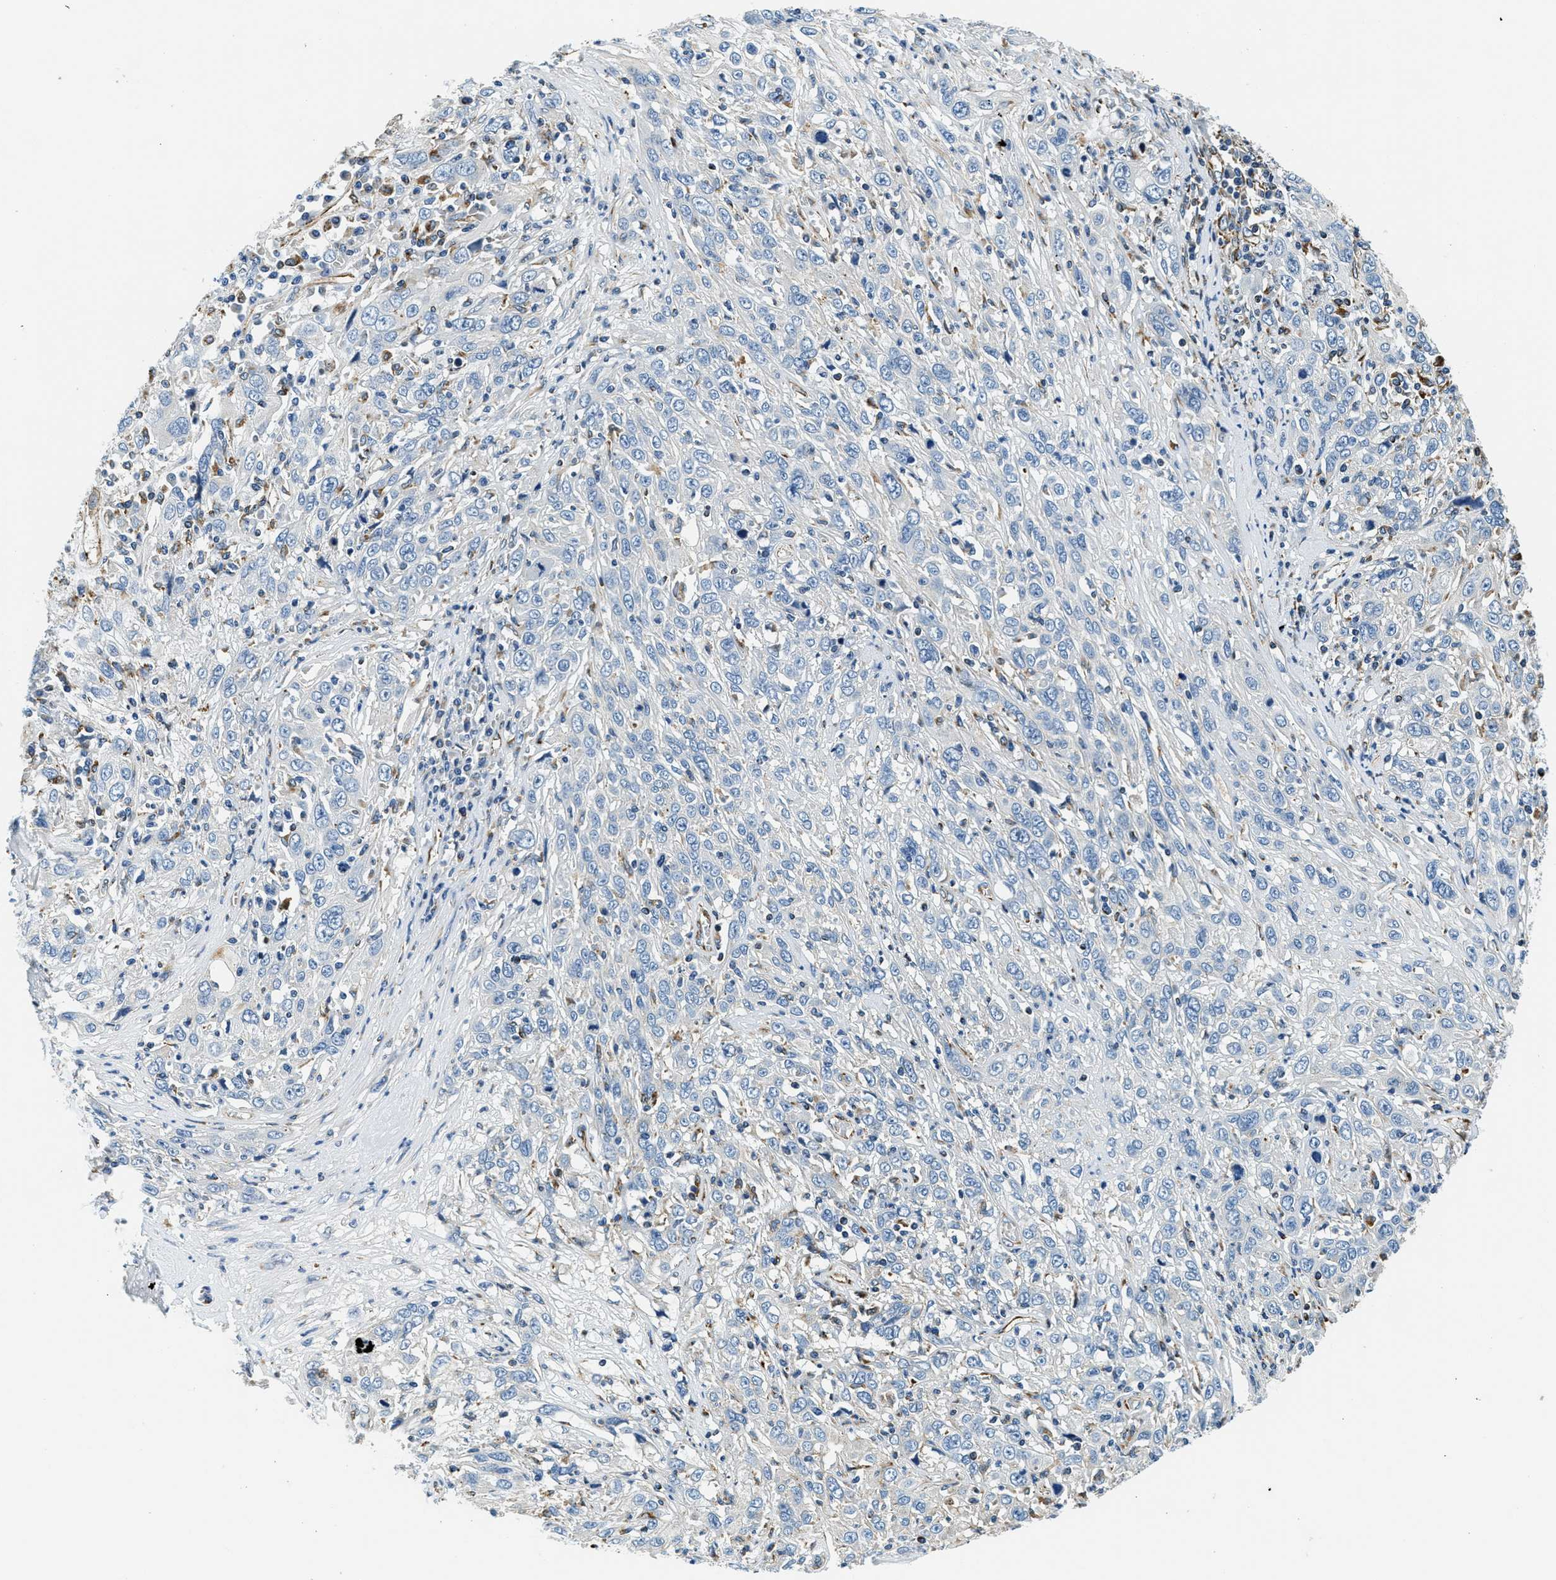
{"staining": {"intensity": "negative", "quantity": "none", "location": "none"}, "tissue": "cervical cancer", "cell_type": "Tumor cells", "image_type": "cancer", "snomed": [{"axis": "morphology", "description": "Squamous cell carcinoma, NOS"}, {"axis": "topography", "description": "Cervix"}], "caption": "This is a image of immunohistochemistry (IHC) staining of squamous cell carcinoma (cervical), which shows no positivity in tumor cells.", "gene": "GNS", "patient": {"sex": "female", "age": 46}}